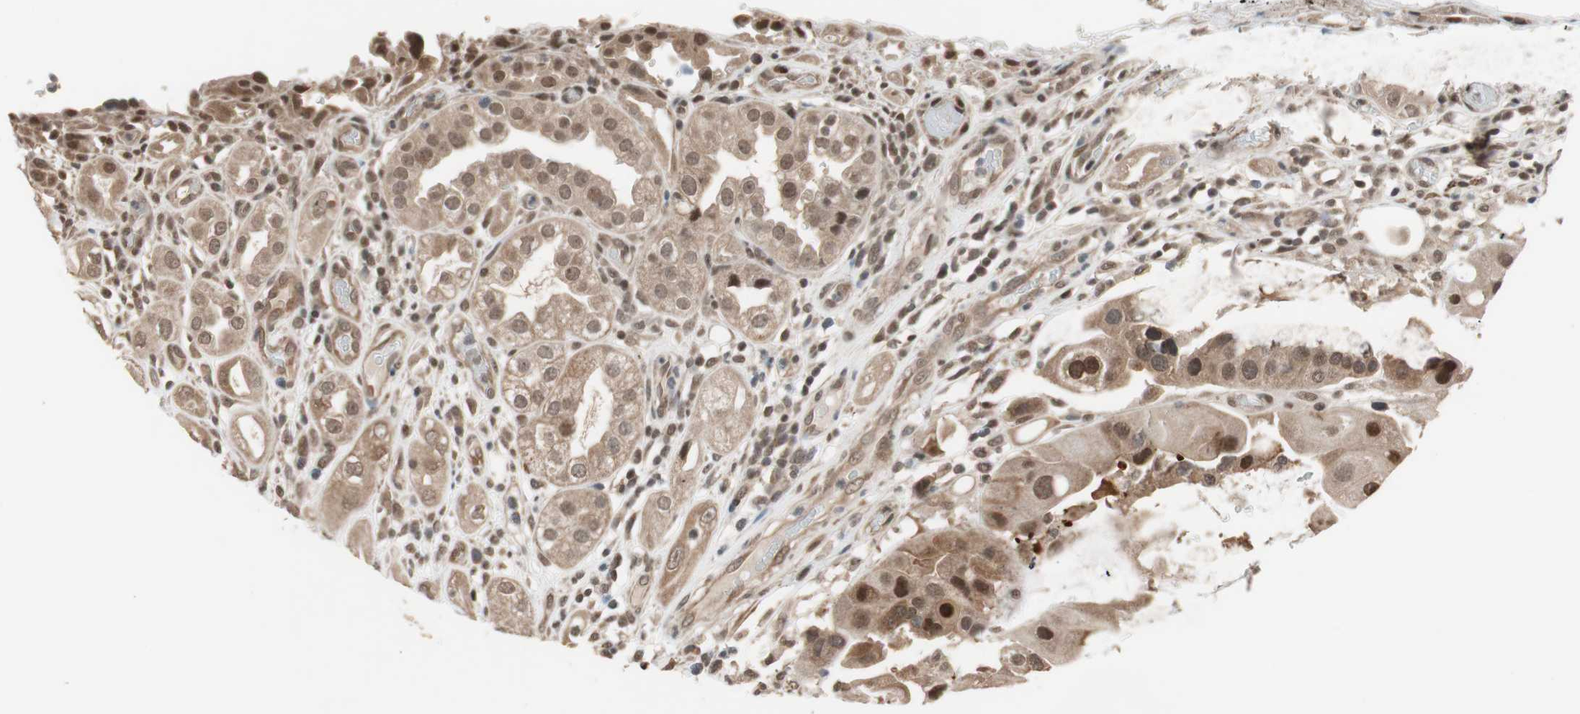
{"staining": {"intensity": "moderate", "quantity": "25%-75%", "location": "cytoplasmic/membranous,nuclear"}, "tissue": "urothelial cancer", "cell_type": "Tumor cells", "image_type": "cancer", "snomed": [{"axis": "morphology", "description": "Urothelial carcinoma, High grade"}, {"axis": "topography", "description": "Urinary bladder"}], "caption": "Urothelial carcinoma (high-grade) tissue reveals moderate cytoplasmic/membranous and nuclear staining in about 25%-75% of tumor cells", "gene": "DRAP1", "patient": {"sex": "female", "age": 64}}